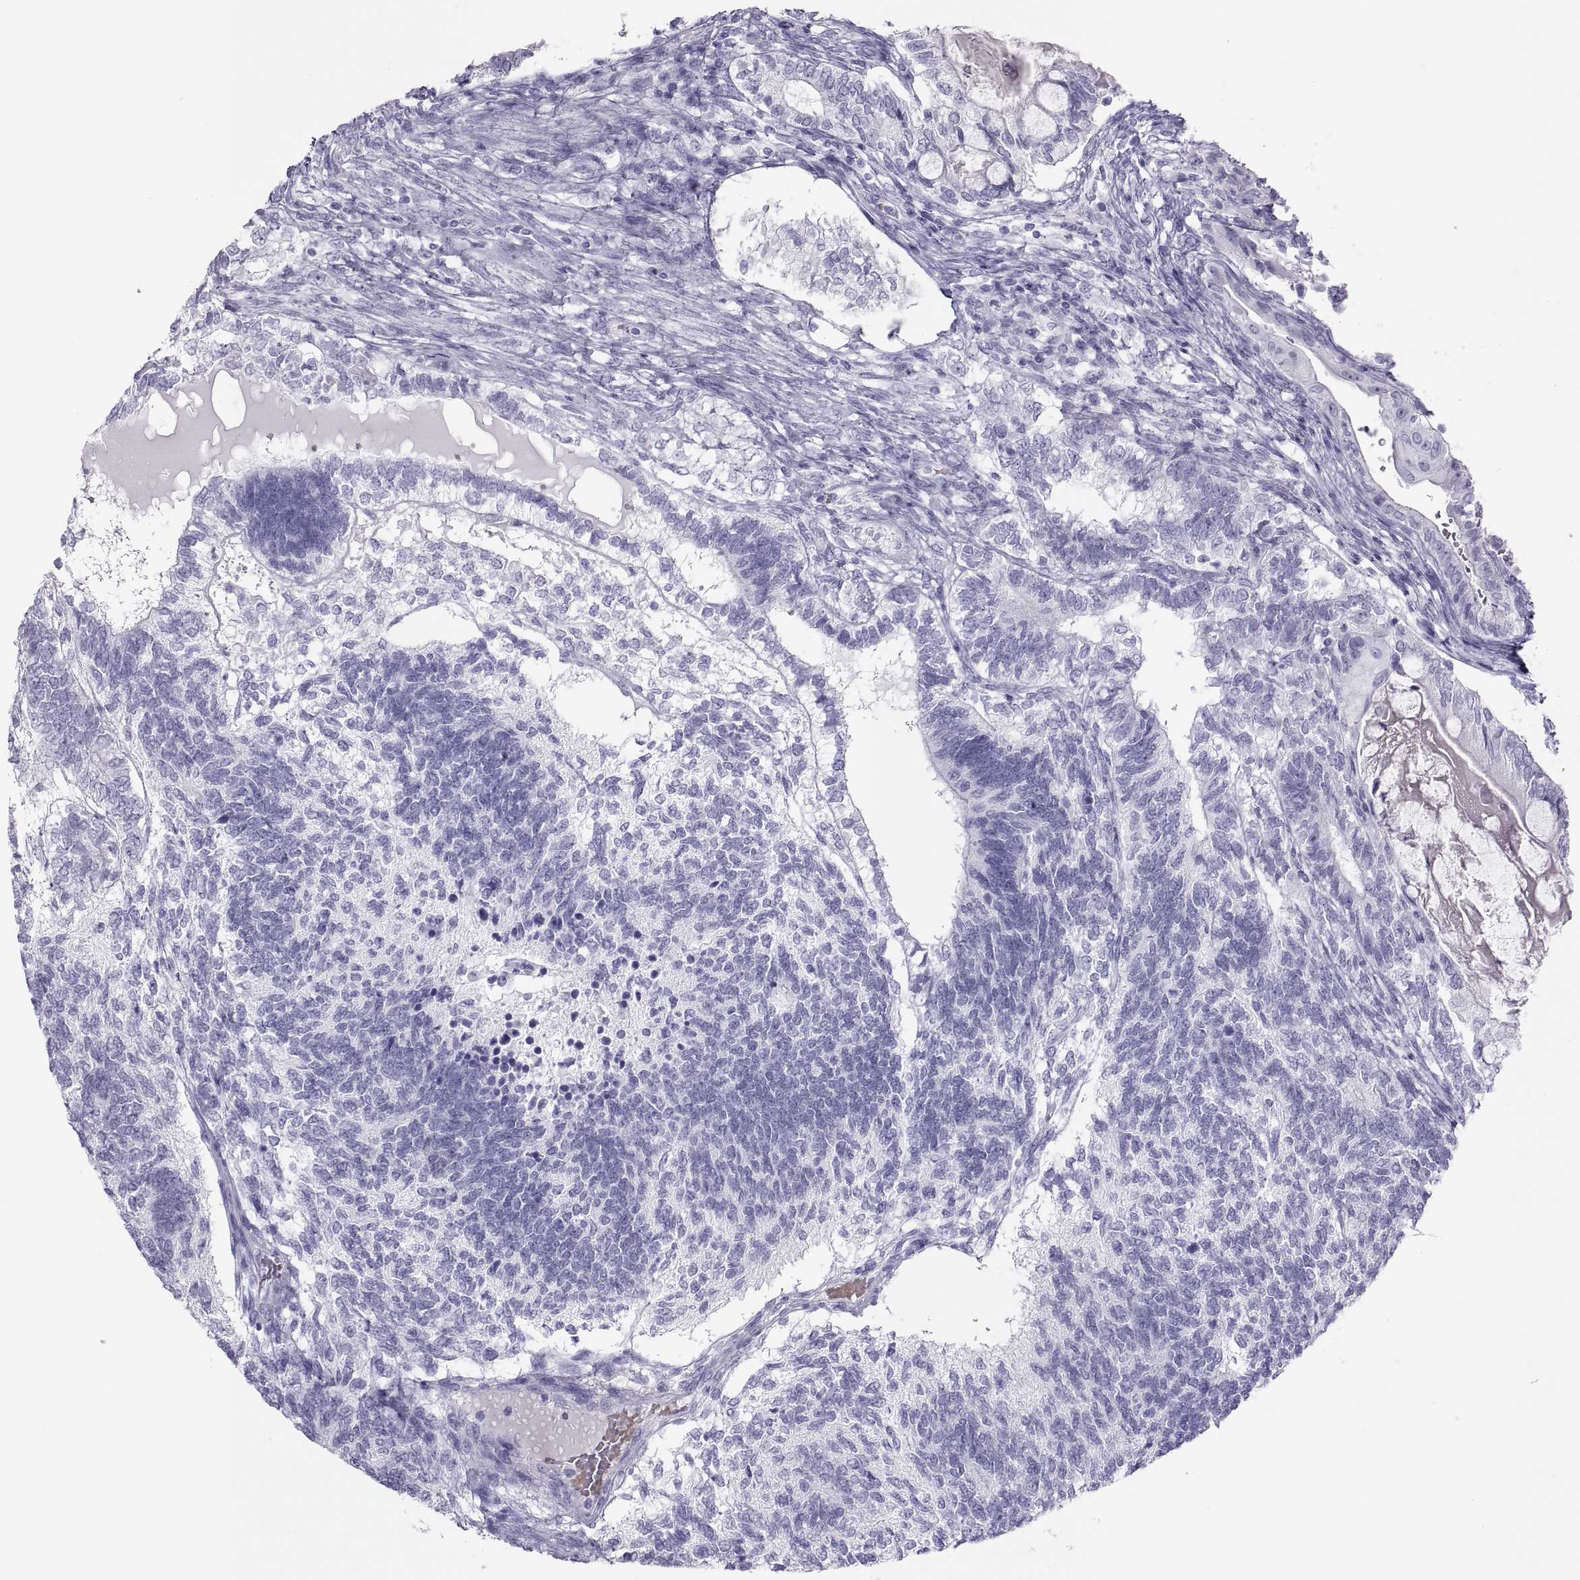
{"staining": {"intensity": "negative", "quantity": "none", "location": "none"}, "tissue": "testis cancer", "cell_type": "Tumor cells", "image_type": "cancer", "snomed": [{"axis": "morphology", "description": "Seminoma, NOS"}, {"axis": "morphology", "description": "Carcinoma, Embryonal, NOS"}, {"axis": "topography", "description": "Testis"}], "caption": "Immunohistochemical staining of embryonal carcinoma (testis) reveals no significant positivity in tumor cells.", "gene": "SEMG1", "patient": {"sex": "male", "age": 41}}